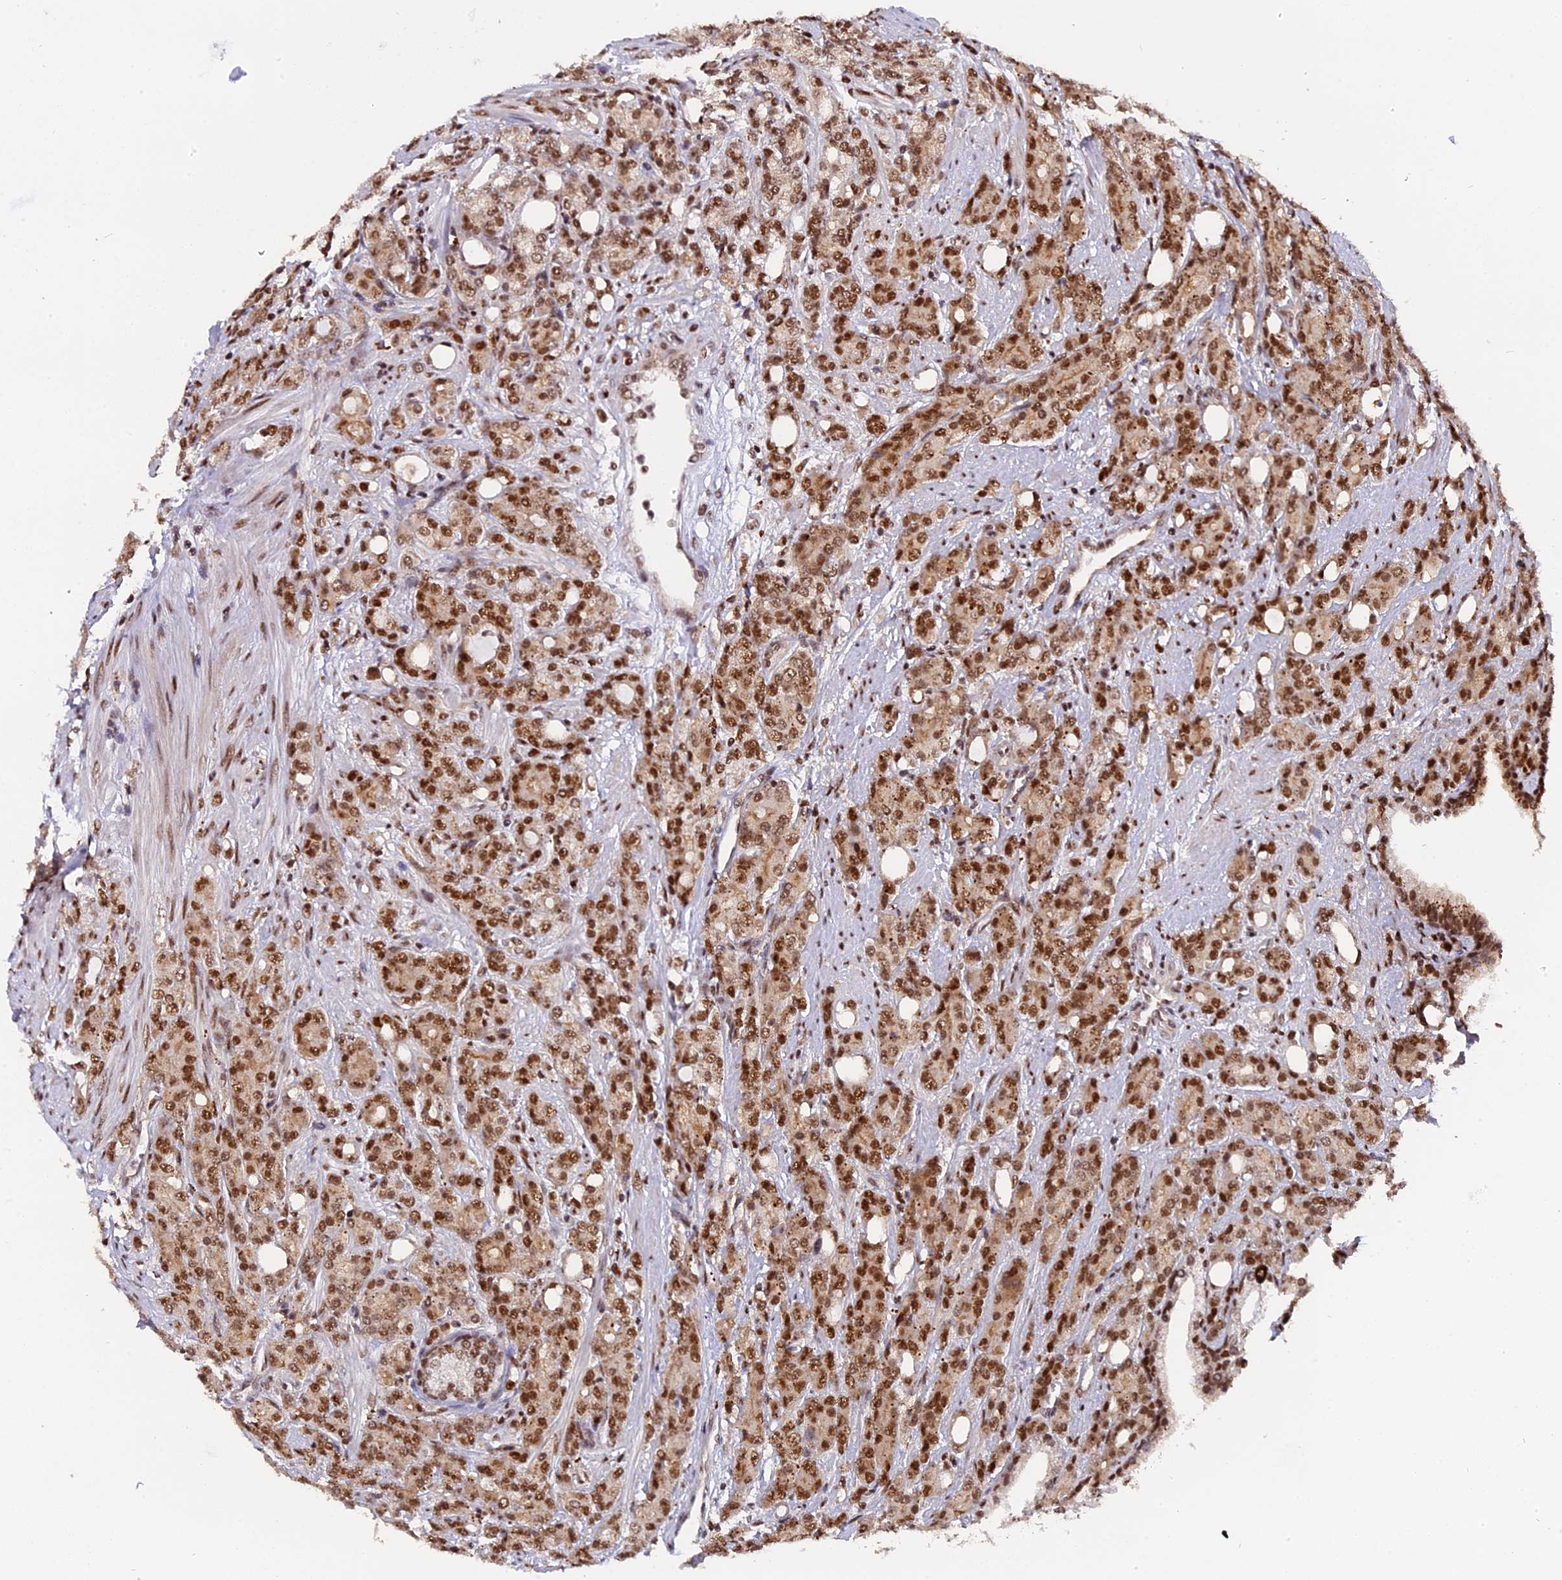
{"staining": {"intensity": "moderate", "quantity": ">75%", "location": "nuclear"}, "tissue": "prostate cancer", "cell_type": "Tumor cells", "image_type": "cancer", "snomed": [{"axis": "morphology", "description": "Adenocarcinoma, High grade"}, {"axis": "topography", "description": "Prostate"}], "caption": "Immunohistochemistry (IHC) of prostate cancer (adenocarcinoma (high-grade)) reveals medium levels of moderate nuclear staining in approximately >75% of tumor cells.", "gene": "RAMAC", "patient": {"sex": "male", "age": 62}}